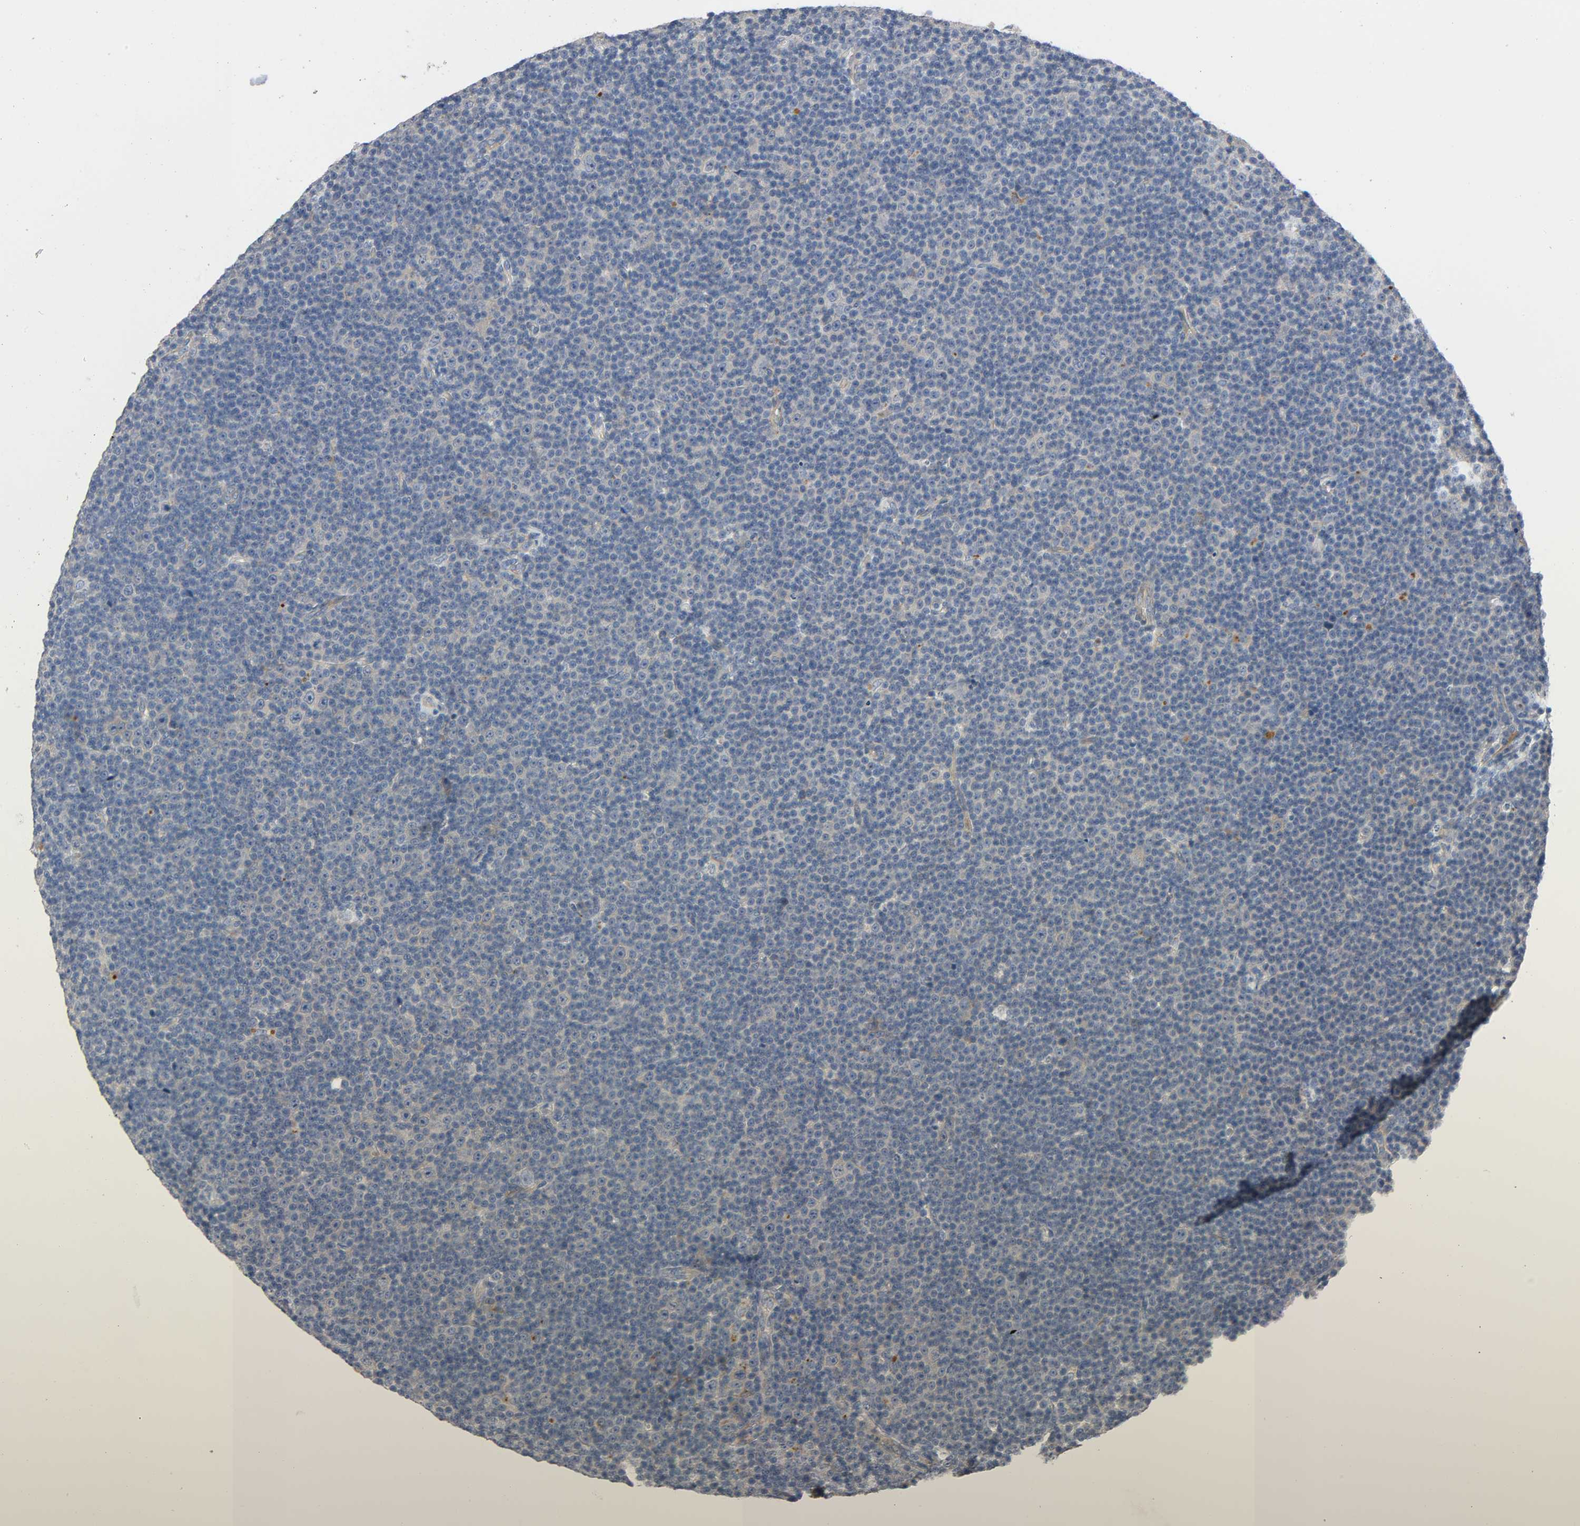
{"staining": {"intensity": "weak", "quantity": "25%-75%", "location": "cytoplasmic/membranous"}, "tissue": "lymphoma", "cell_type": "Tumor cells", "image_type": "cancer", "snomed": [{"axis": "morphology", "description": "Malignant lymphoma, non-Hodgkin's type, Low grade"}, {"axis": "topography", "description": "Lymph node"}], "caption": "A photomicrograph of human malignant lymphoma, non-Hodgkin's type (low-grade) stained for a protein demonstrates weak cytoplasmic/membranous brown staining in tumor cells.", "gene": "ARPC1A", "patient": {"sex": "female", "age": 67}}